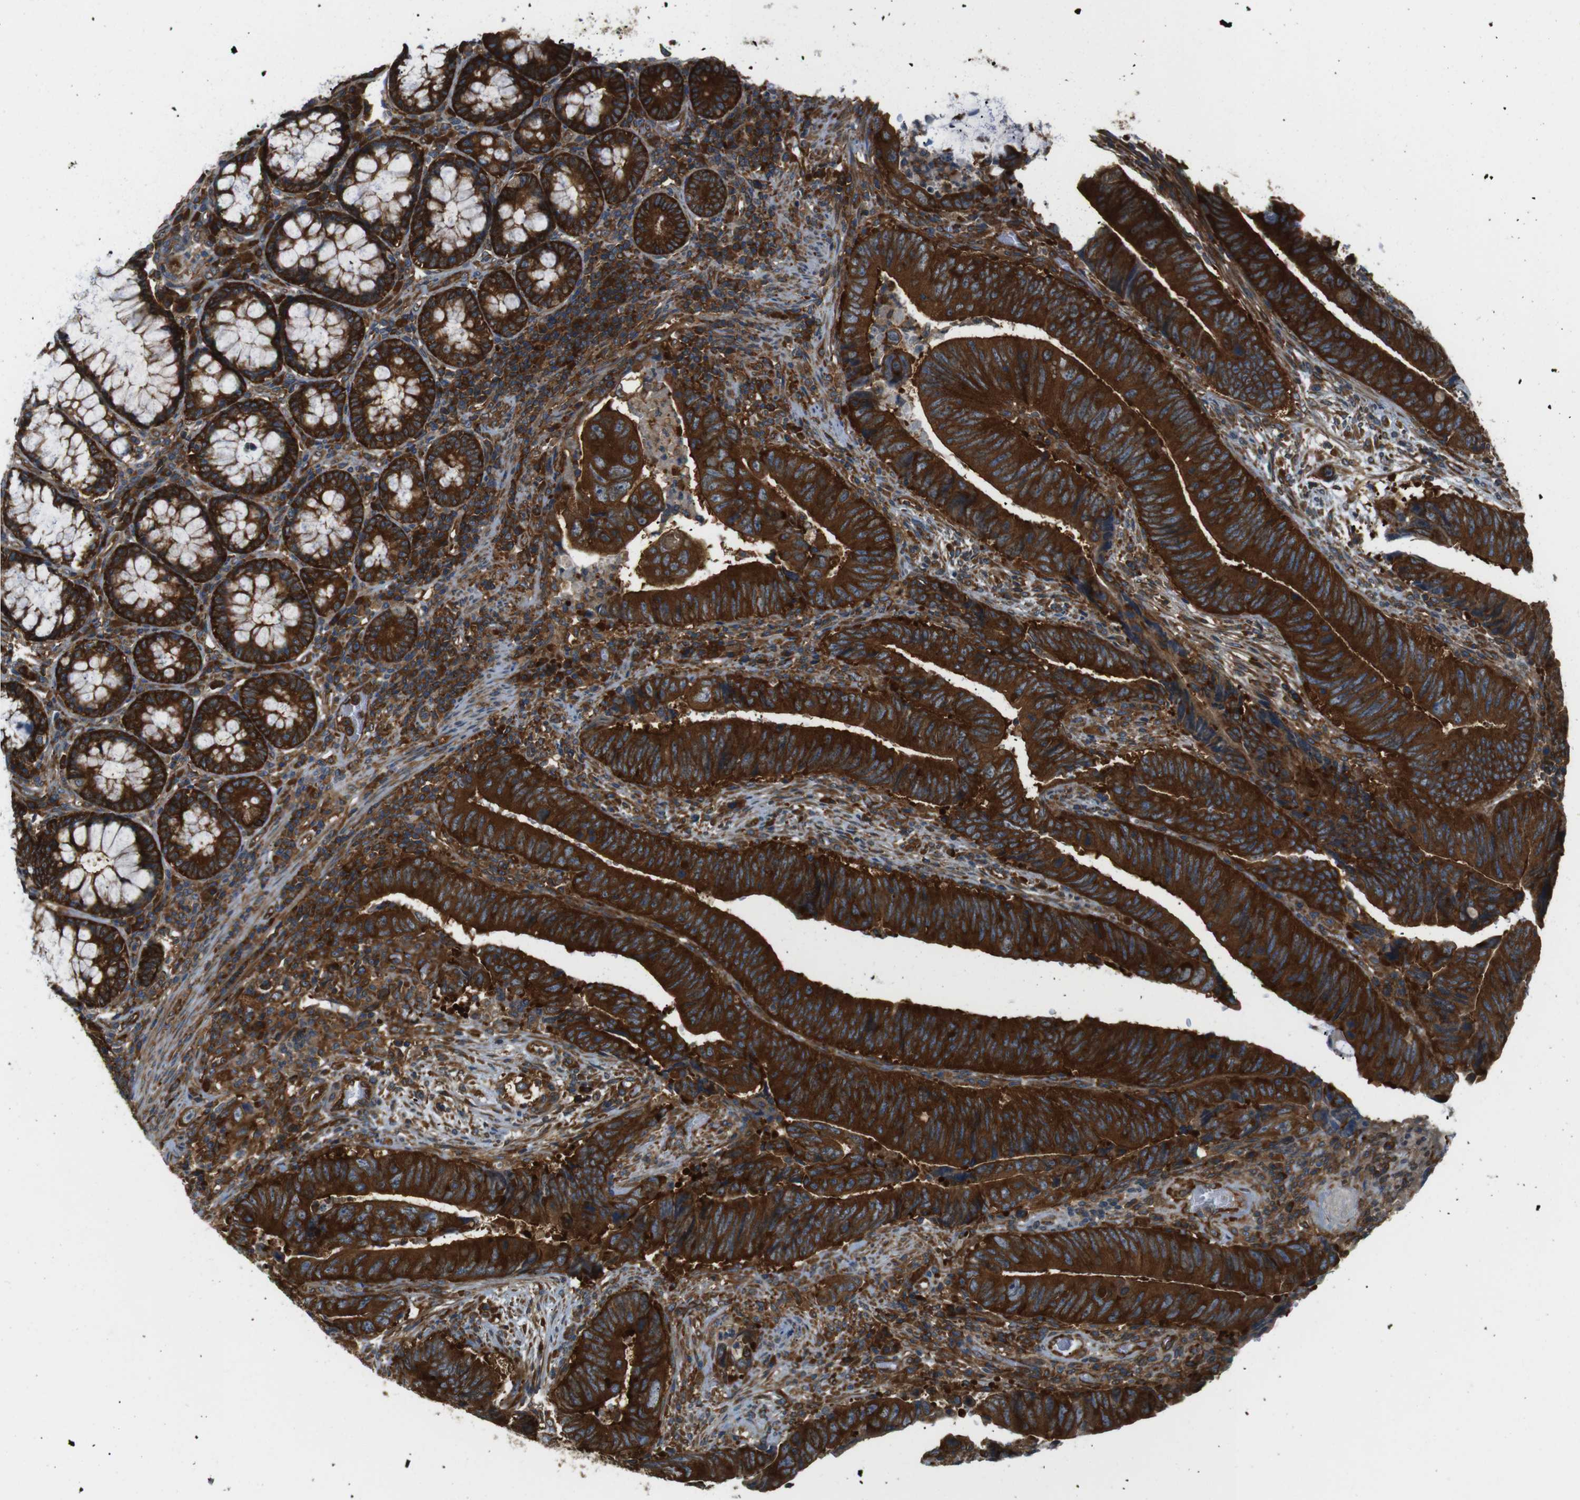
{"staining": {"intensity": "strong", "quantity": ">75%", "location": "cytoplasmic/membranous"}, "tissue": "colorectal cancer", "cell_type": "Tumor cells", "image_type": "cancer", "snomed": [{"axis": "morphology", "description": "Normal tissue, NOS"}, {"axis": "morphology", "description": "Adenocarcinoma, NOS"}, {"axis": "topography", "description": "Colon"}], "caption": "Tumor cells reveal strong cytoplasmic/membranous expression in about >75% of cells in colorectal cancer. (DAB (3,3'-diaminobenzidine) = brown stain, brightfield microscopy at high magnification).", "gene": "TSC1", "patient": {"sex": "male", "age": 56}}